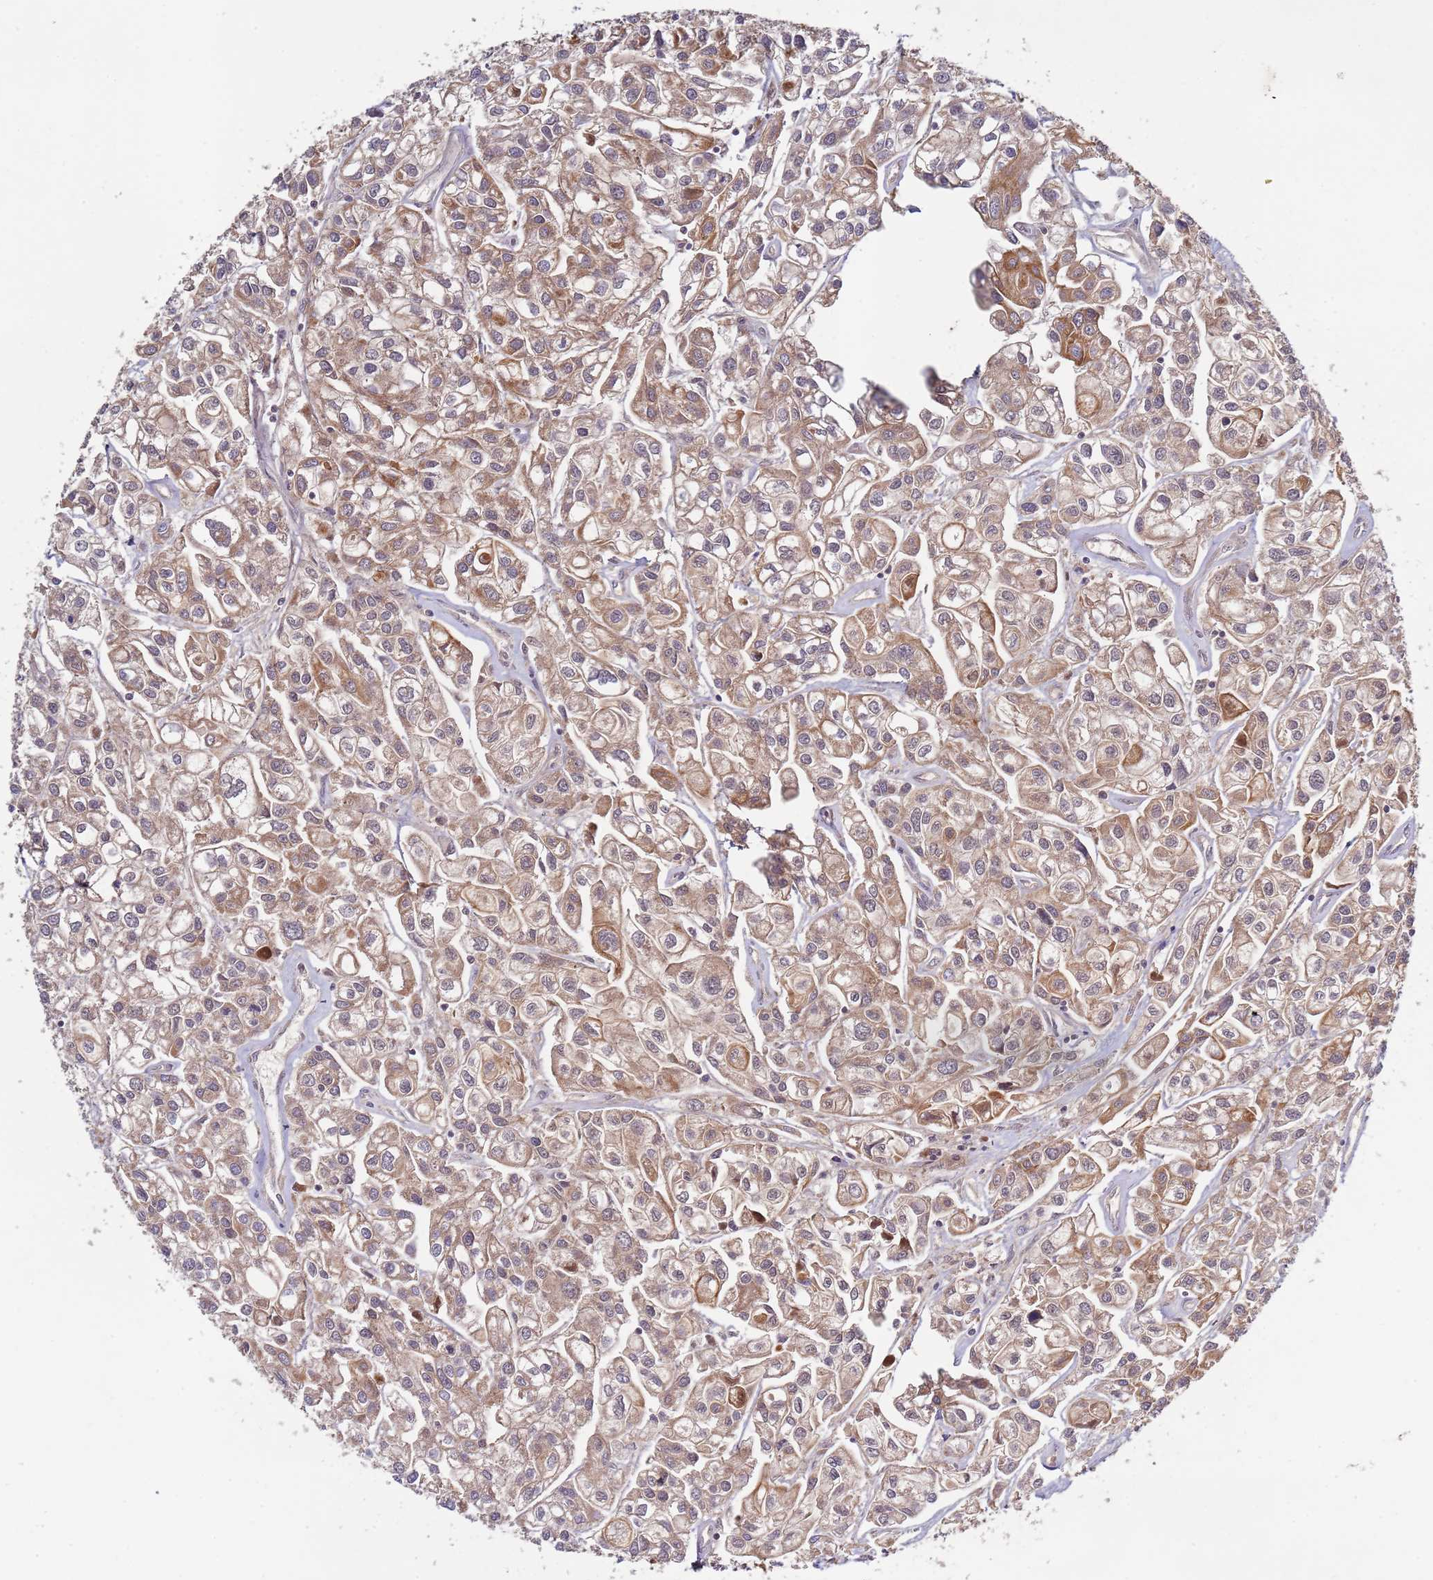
{"staining": {"intensity": "moderate", "quantity": ">75%", "location": "cytoplasmic/membranous"}, "tissue": "urothelial cancer", "cell_type": "Tumor cells", "image_type": "cancer", "snomed": [{"axis": "morphology", "description": "Urothelial carcinoma, High grade"}, {"axis": "topography", "description": "Urinary bladder"}], "caption": "Protein expression analysis of human urothelial cancer reveals moderate cytoplasmic/membranous staining in approximately >75% of tumor cells. (DAB IHC with brightfield microscopy, high magnification).", "gene": "OR5A2", "patient": {"sex": "male", "age": 67}}